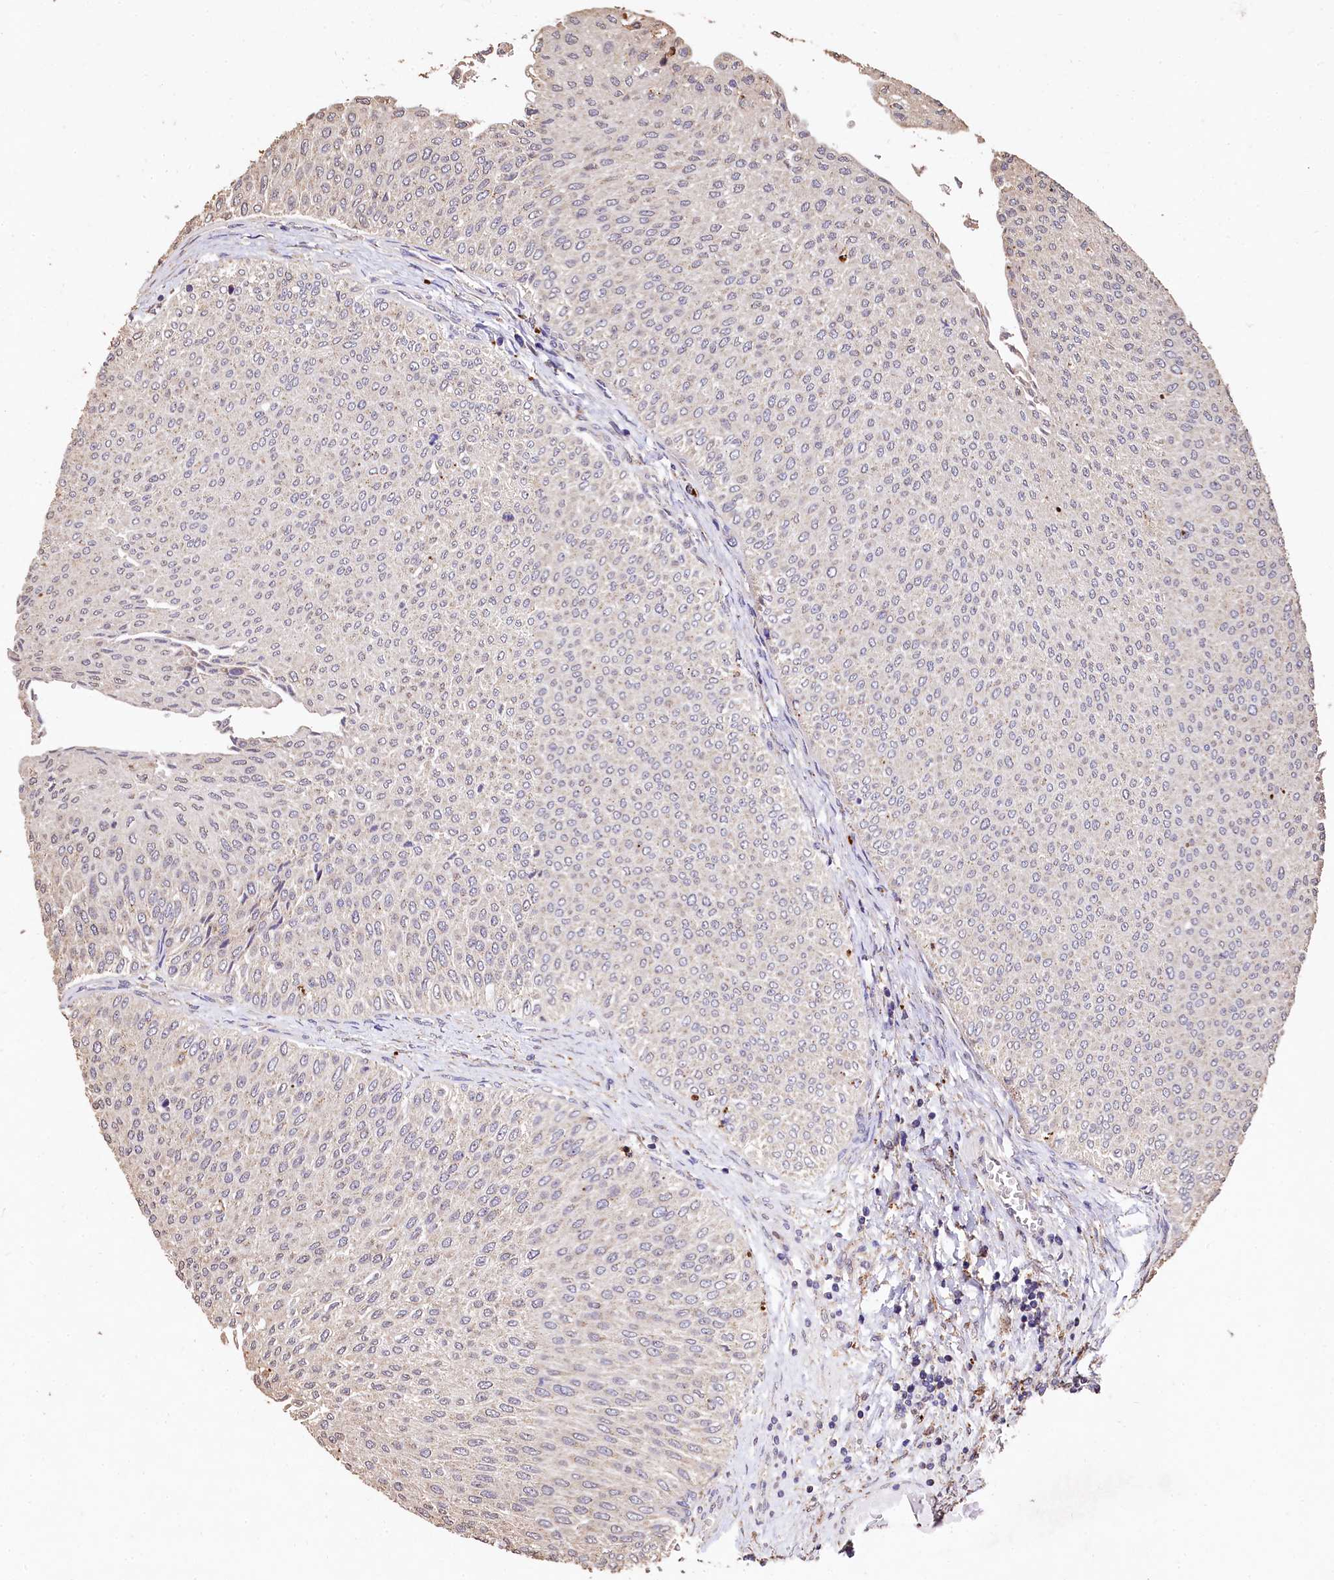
{"staining": {"intensity": "negative", "quantity": "none", "location": "none"}, "tissue": "urothelial cancer", "cell_type": "Tumor cells", "image_type": "cancer", "snomed": [{"axis": "morphology", "description": "Urothelial carcinoma, Low grade"}, {"axis": "topography", "description": "Urinary bladder"}], "caption": "A high-resolution photomicrograph shows immunohistochemistry staining of urothelial cancer, which displays no significant expression in tumor cells.", "gene": "LSM4", "patient": {"sex": "male", "age": 78}}